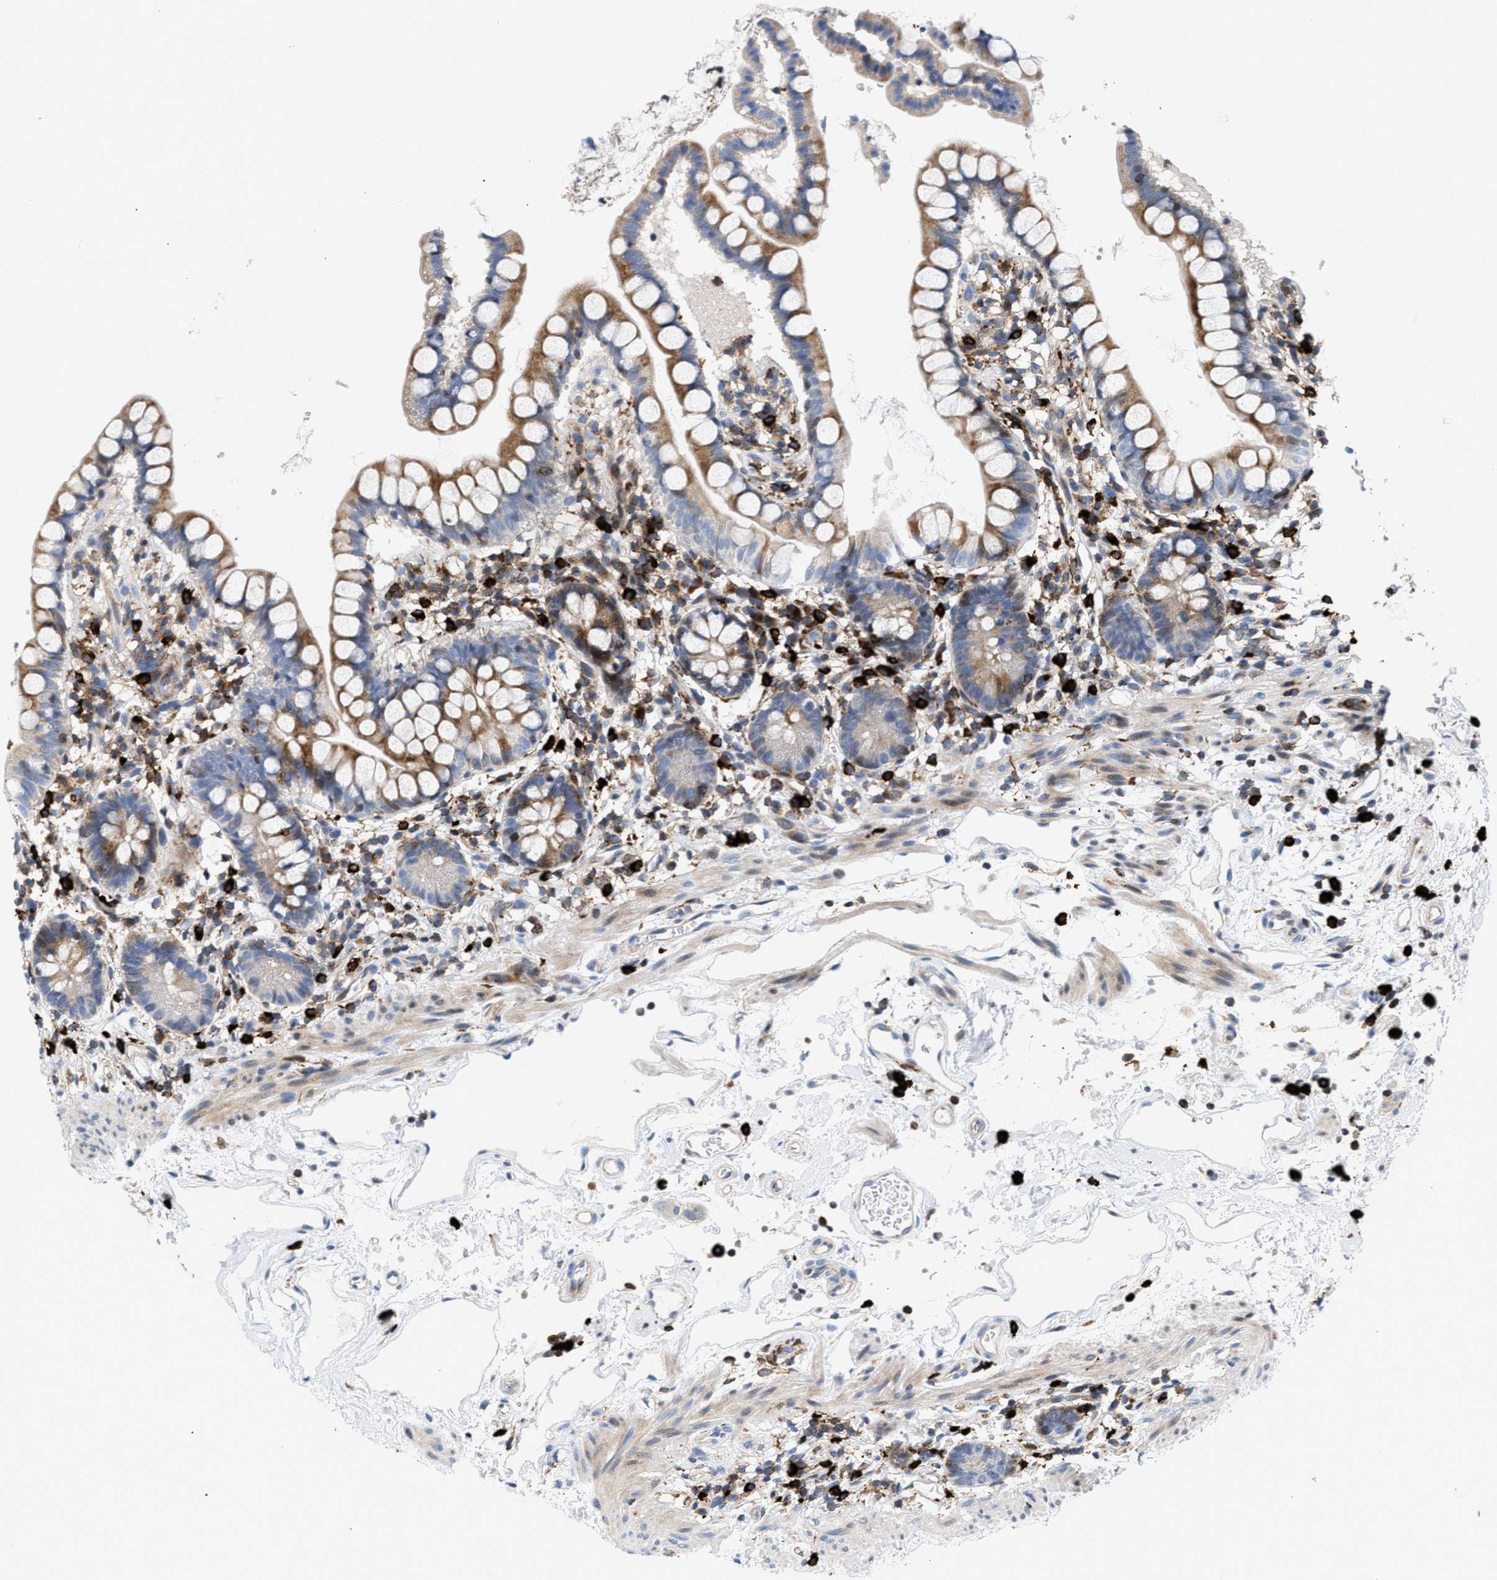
{"staining": {"intensity": "moderate", "quantity": "<25%", "location": "cytoplasmic/membranous"}, "tissue": "small intestine", "cell_type": "Glandular cells", "image_type": "normal", "snomed": [{"axis": "morphology", "description": "Normal tissue, NOS"}, {"axis": "topography", "description": "Small intestine"}], "caption": "Moderate cytoplasmic/membranous protein positivity is seen in approximately <25% of glandular cells in small intestine. The protein of interest is stained brown, and the nuclei are stained in blue (DAB (3,3'-diaminobenzidine) IHC with brightfield microscopy, high magnification).", "gene": "ATP9A", "patient": {"sex": "female", "age": 84}}